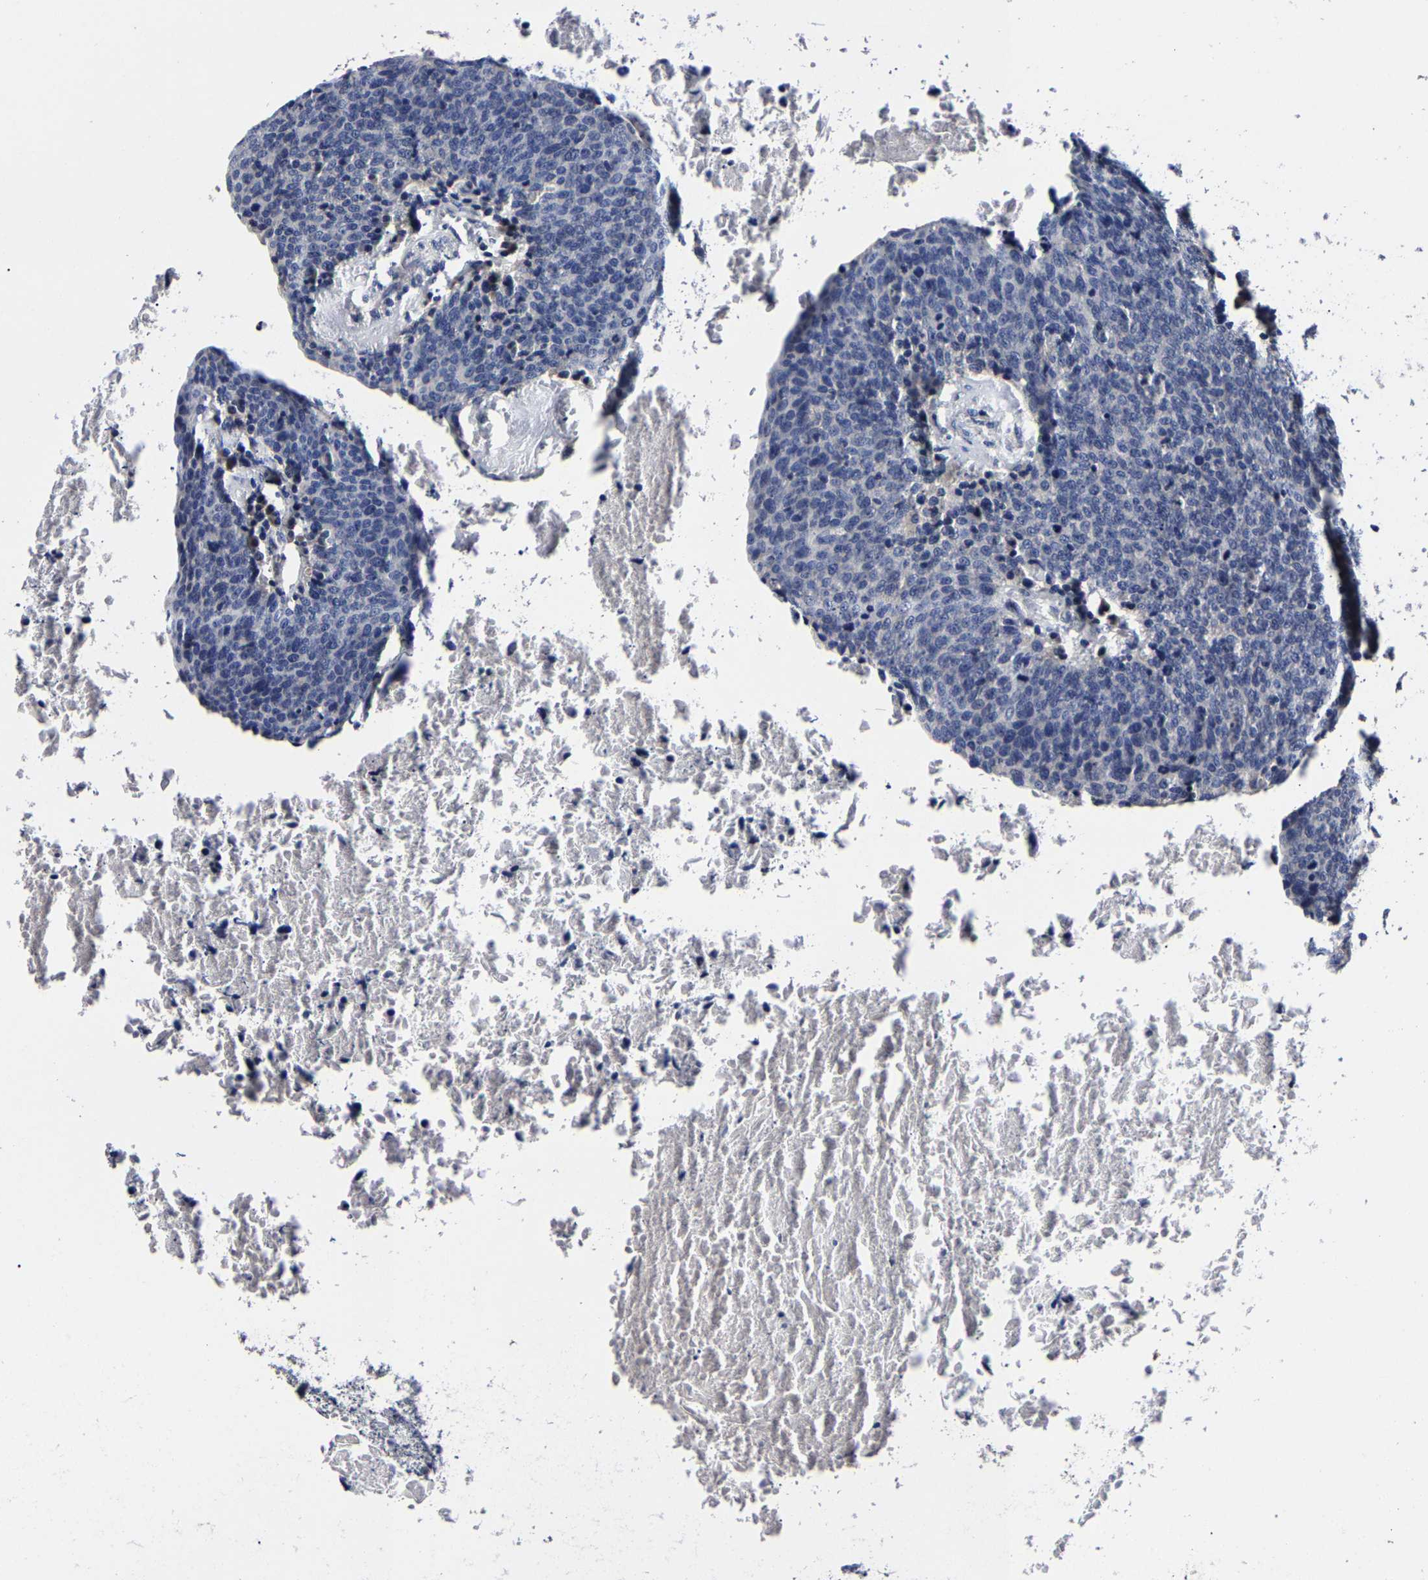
{"staining": {"intensity": "negative", "quantity": "none", "location": "none"}, "tissue": "head and neck cancer", "cell_type": "Tumor cells", "image_type": "cancer", "snomed": [{"axis": "morphology", "description": "Squamous cell carcinoma, NOS"}, {"axis": "morphology", "description": "Squamous cell carcinoma, metastatic, NOS"}, {"axis": "topography", "description": "Lymph node"}, {"axis": "topography", "description": "Head-Neck"}], "caption": "Head and neck squamous cell carcinoma was stained to show a protein in brown. There is no significant staining in tumor cells.", "gene": "AKAP4", "patient": {"sex": "male", "age": 62}}